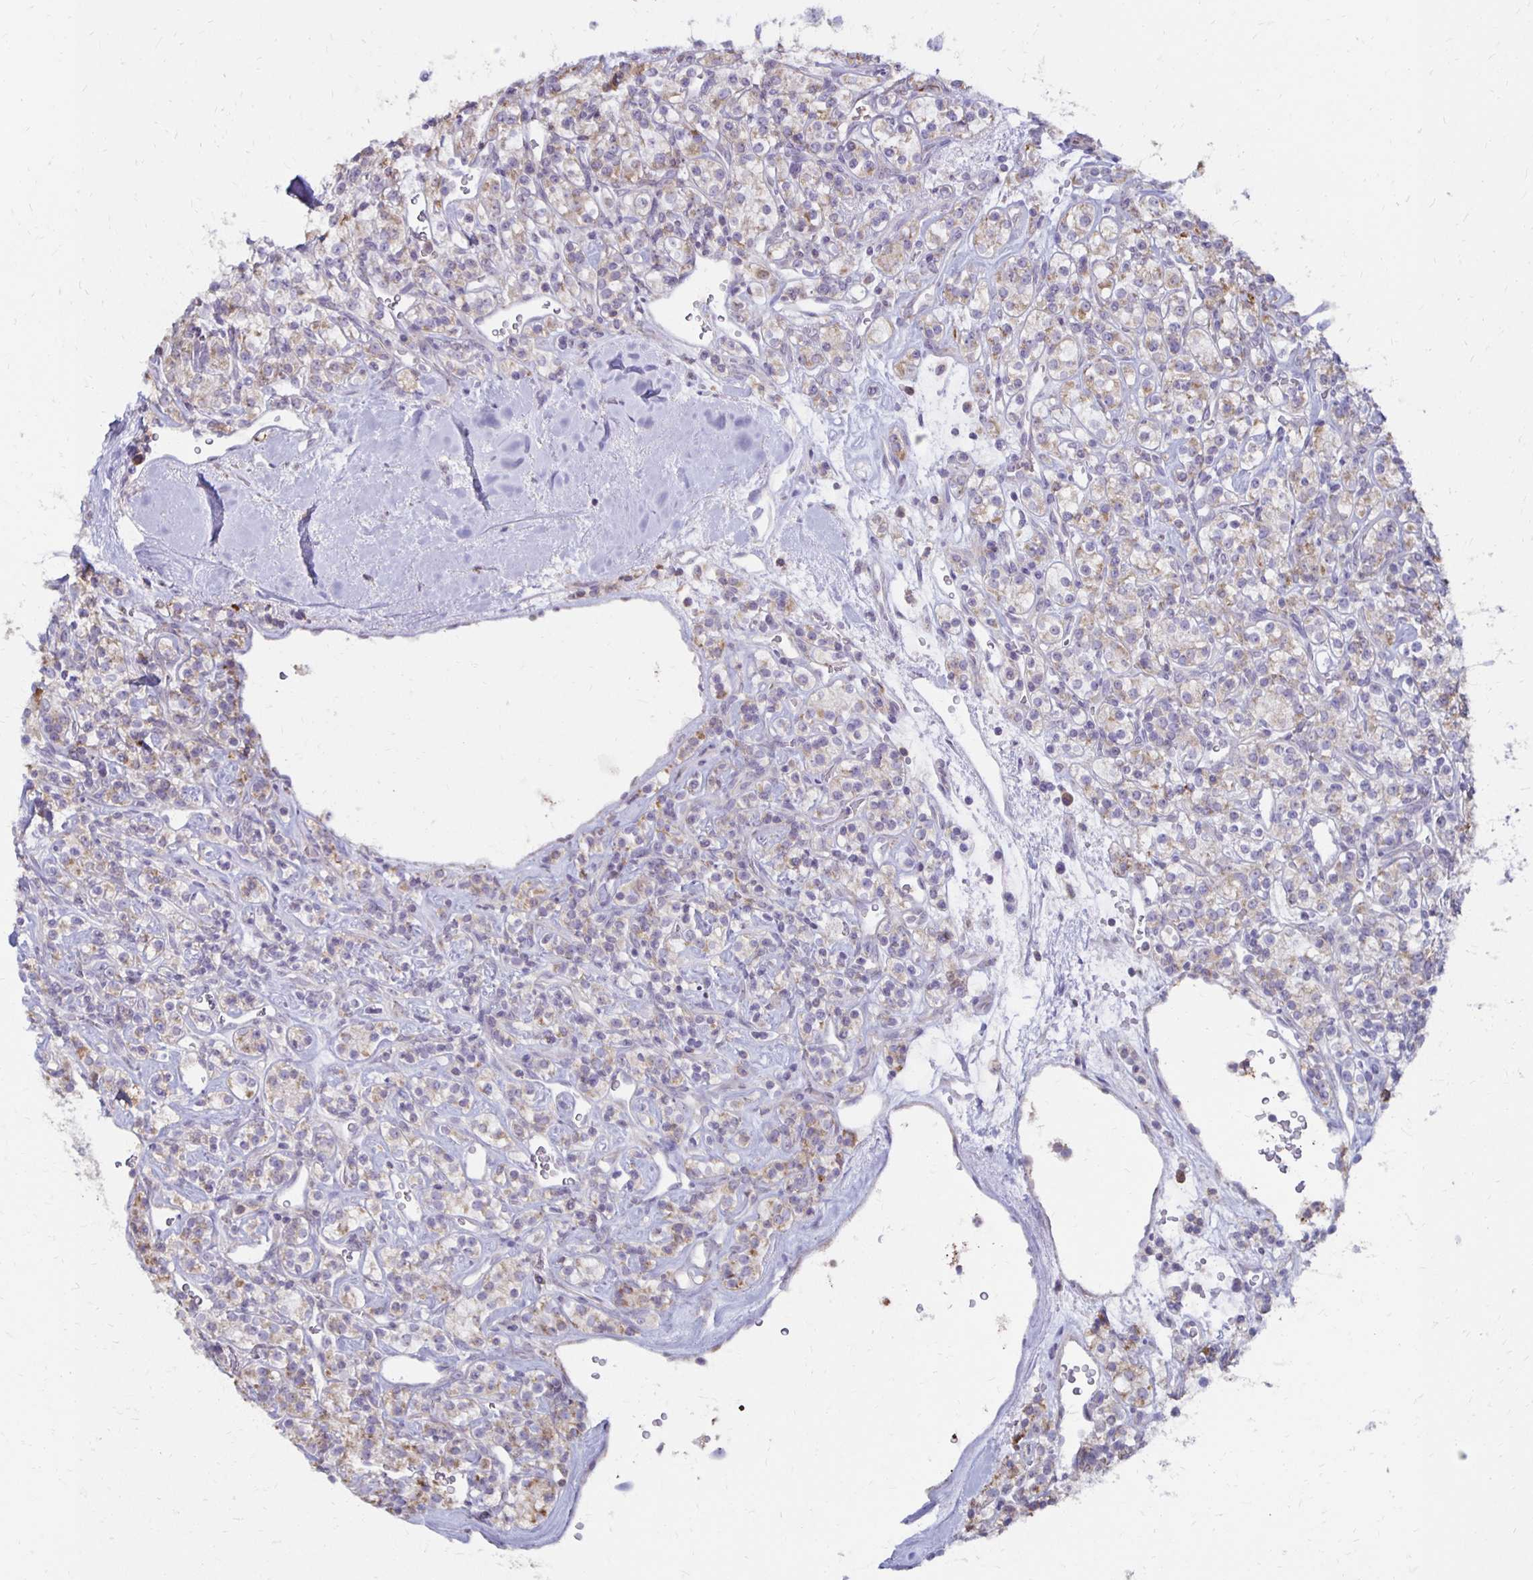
{"staining": {"intensity": "weak", "quantity": "<25%", "location": "cytoplasmic/membranous"}, "tissue": "renal cancer", "cell_type": "Tumor cells", "image_type": "cancer", "snomed": [{"axis": "morphology", "description": "Adenocarcinoma, NOS"}, {"axis": "topography", "description": "Kidney"}], "caption": "This is a image of immunohistochemistry (IHC) staining of renal cancer (adenocarcinoma), which shows no expression in tumor cells.", "gene": "IER3", "patient": {"sex": "male", "age": 77}}